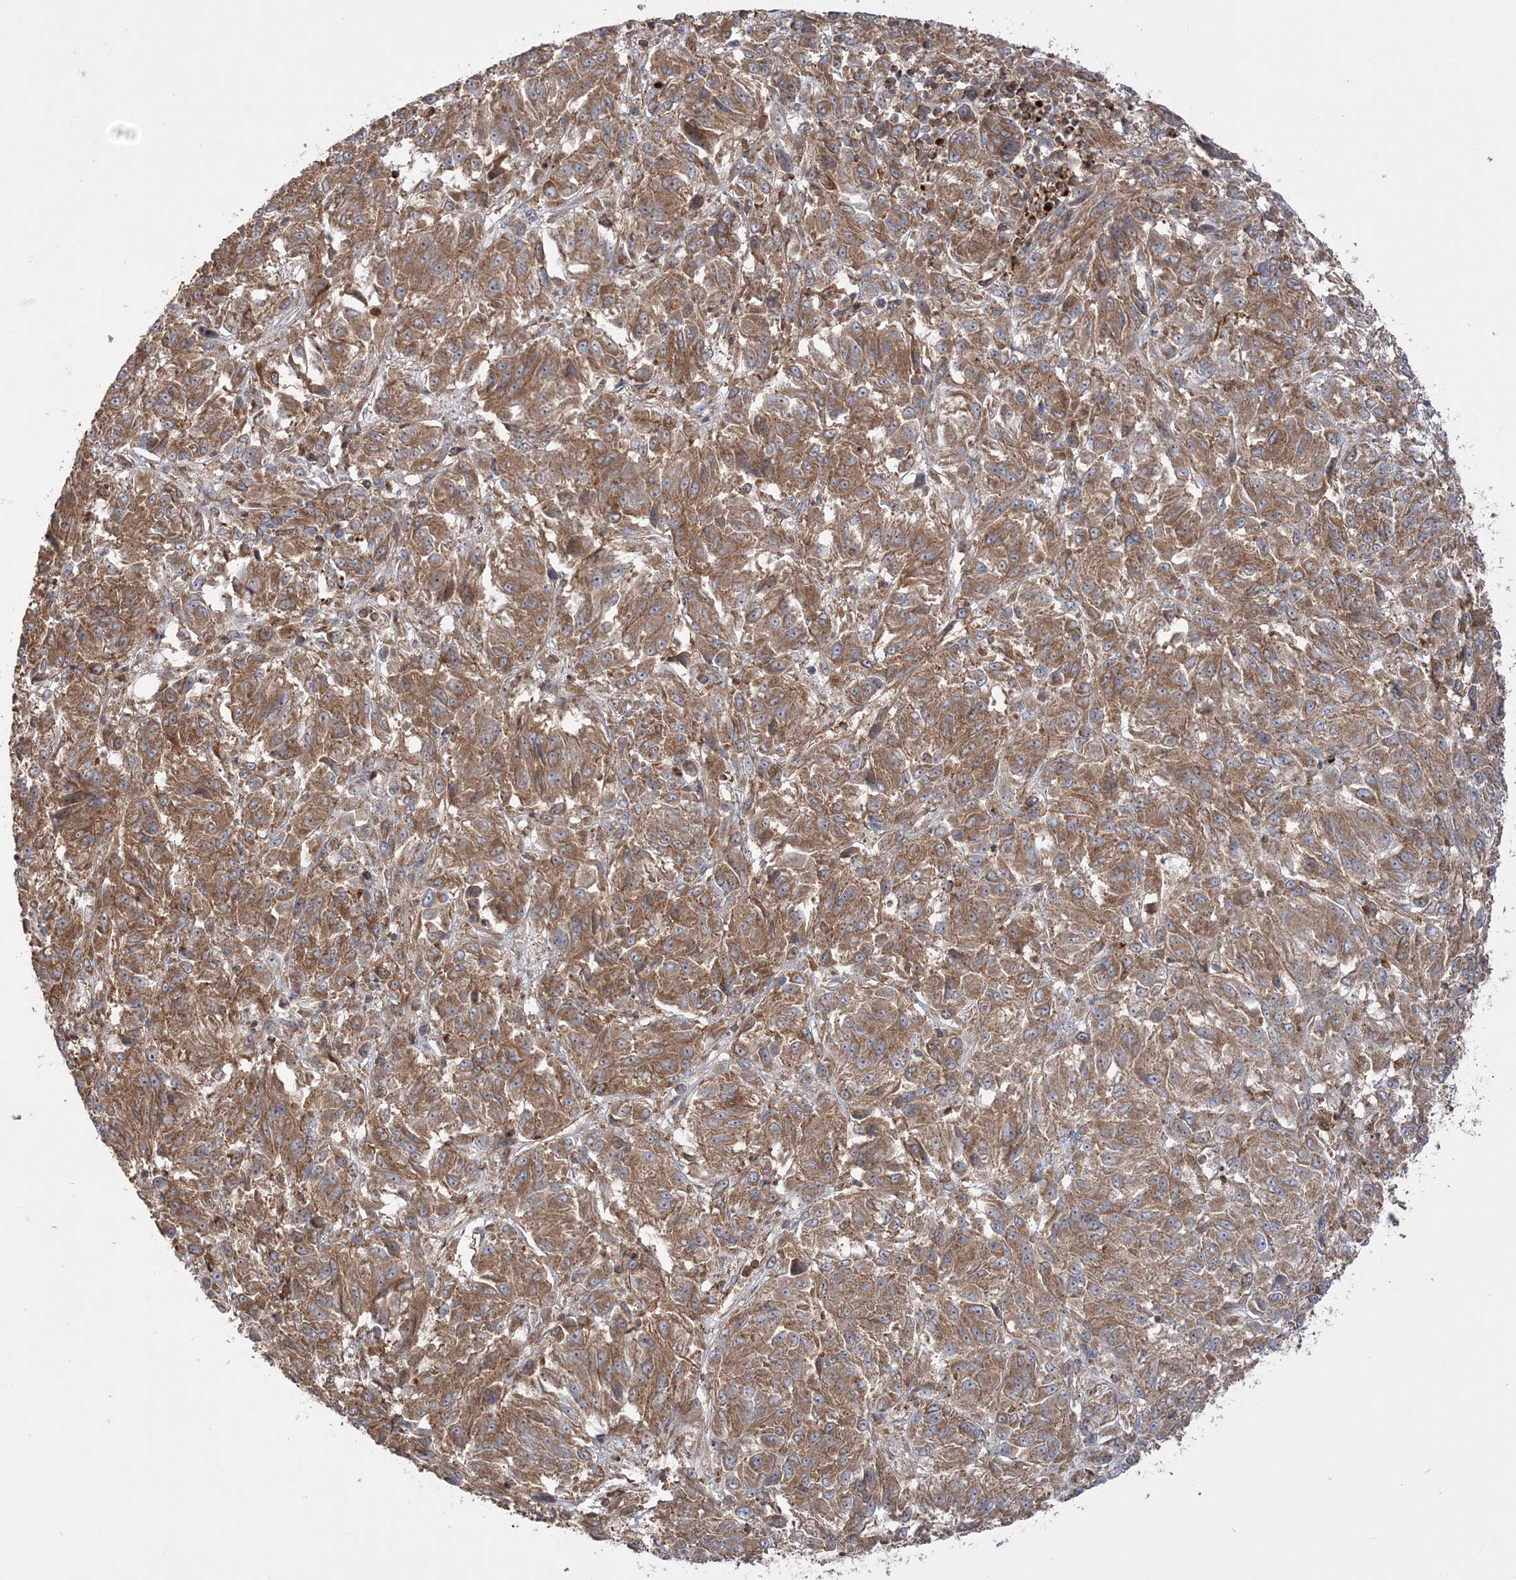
{"staining": {"intensity": "moderate", "quantity": ">75%", "location": "cytoplasmic/membranous"}, "tissue": "melanoma", "cell_type": "Tumor cells", "image_type": "cancer", "snomed": [{"axis": "morphology", "description": "Malignant melanoma, Metastatic site"}, {"axis": "topography", "description": "Lung"}], "caption": "Tumor cells demonstrate moderate cytoplasmic/membranous positivity in about >75% of cells in malignant melanoma (metastatic site).", "gene": "TBC1D5", "patient": {"sex": "male", "age": 64}}